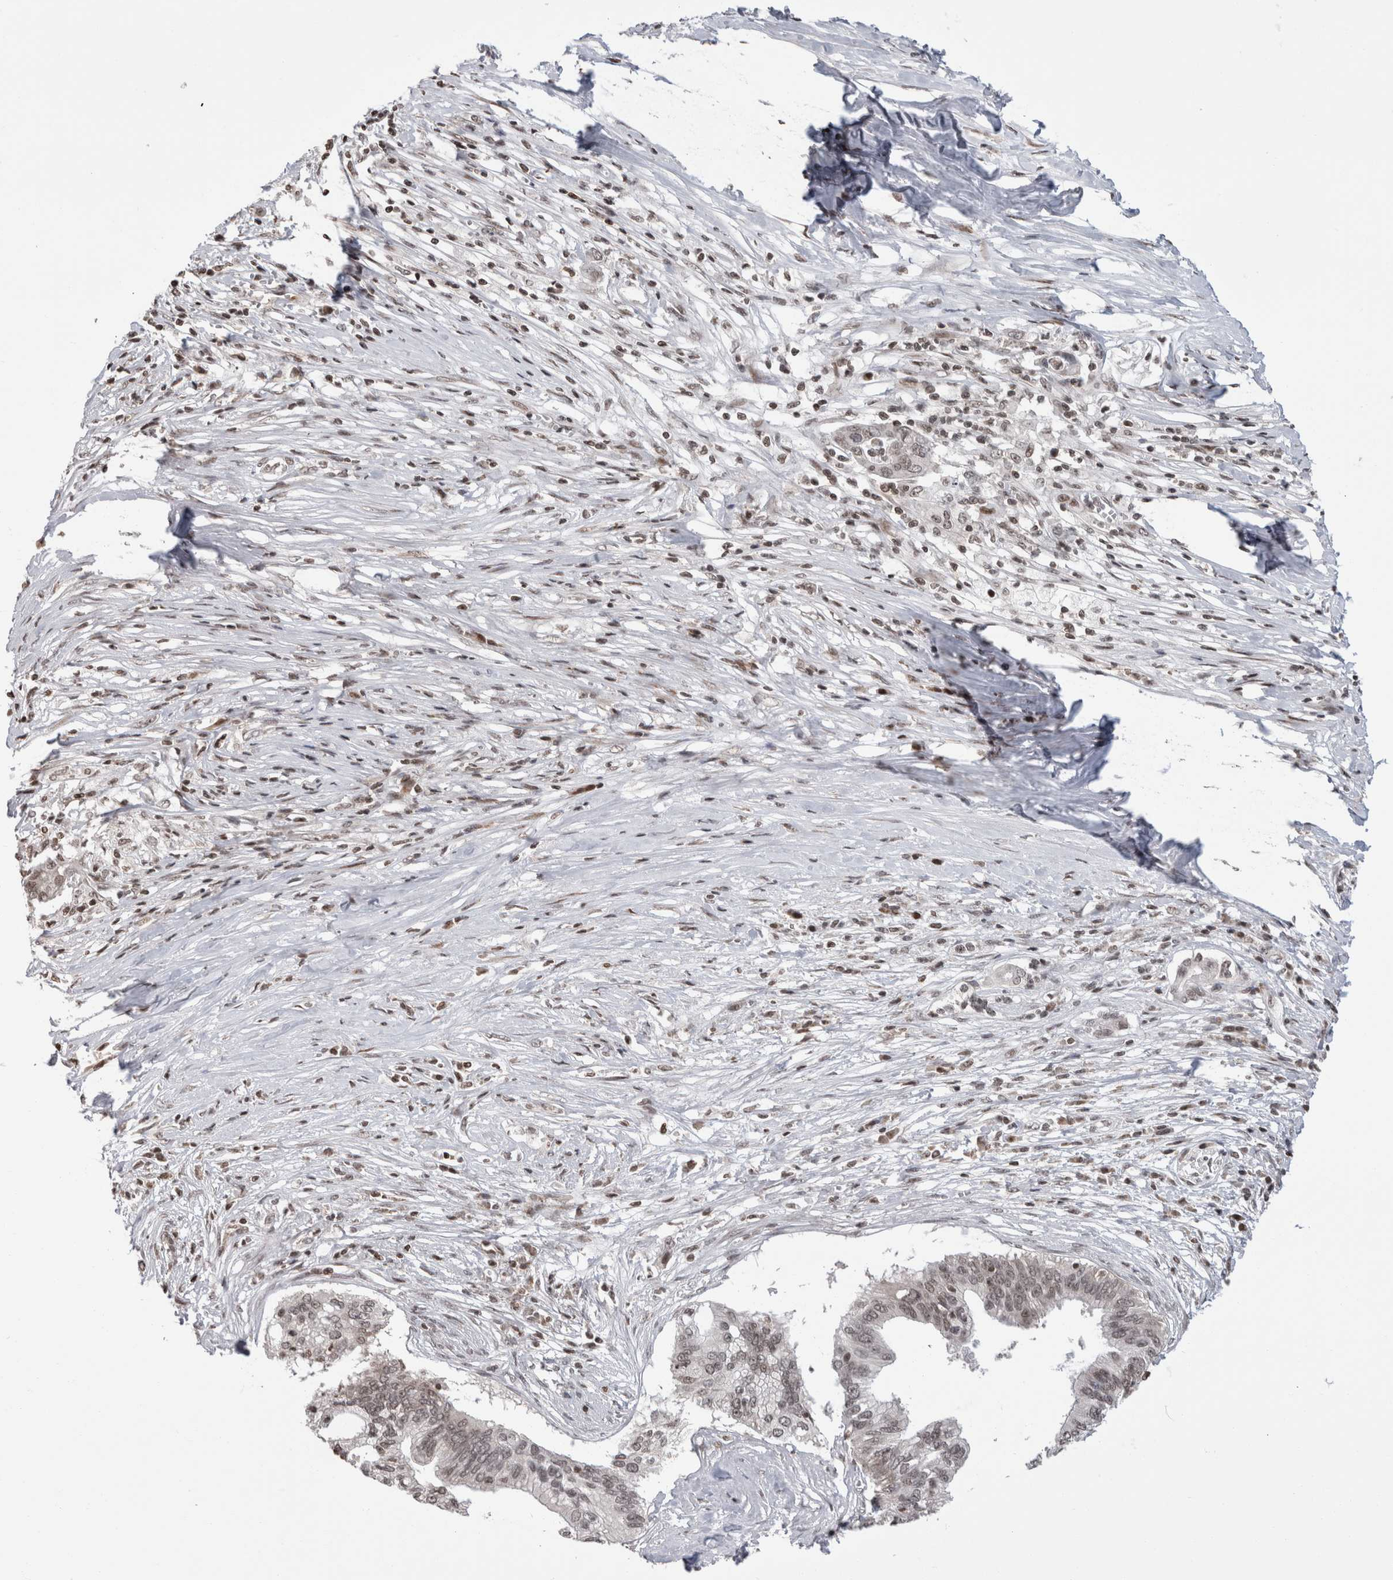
{"staining": {"intensity": "negative", "quantity": "none", "location": "none"}, "tissue": "pancreatic cancer", "cell_type": "Tumor cells", "image_type": "cancer", "snomed": [{"axis": "morphology", "description": "Normal tissue, NOS"}, {"axis": "morphology", "description": "Adenocarcinoma, NOS"}, {"axis": "topography", "description": "Pancreas"}, {"axis": "topography", "description": "Peripheral nerve tissue"}], "caption": "Tumor cells show no significant protein staining in adenocarcinoma (pancreatic).", "gene": "ZBTB11", "patient": {"sex": "male", "age": 59}}